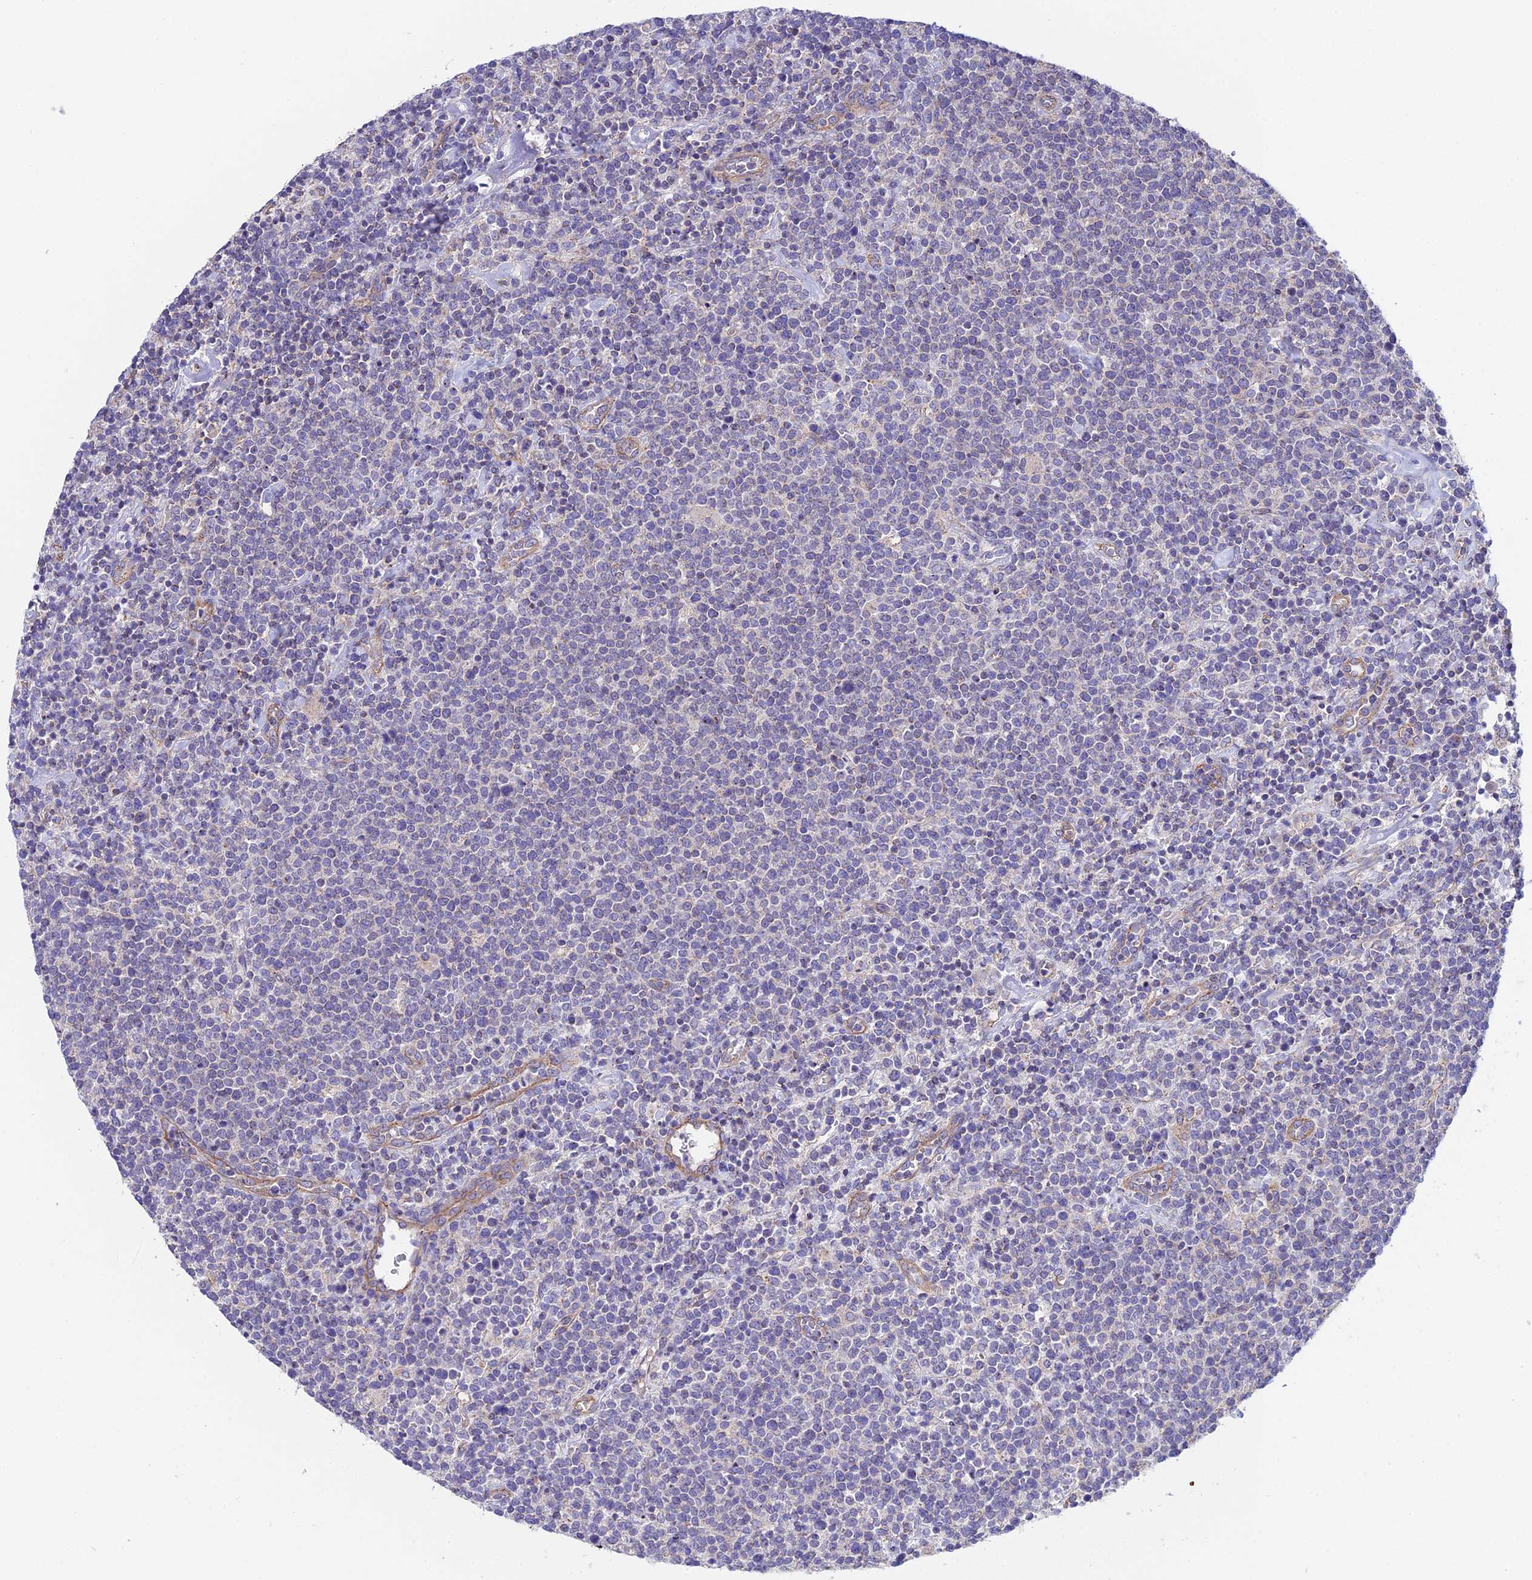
{"staining": {"intensity": "negative", "quantity": "none", "location": "none"}, "tissue": "lymphoma", "cell_type": "Tumor cells", "image_type": "cancer", "snomed": [{"axis": "morphology", "description": "Malignant lymphoma, non-Hodgkin's type, High grade"}, {"axis": "topography", "description": "Lymph node"}], "caption": "Immunohistochemistry of high-grade malignant lymphoma, non-Hodgkin's type reveals no staining in tumor cells. (Stains: DAB (3,3'-diaminobenzidine) IHC with hematoxylin counter stain, Microscopy: brightfield microscopy at high magnification).", "gene": "QRFP", "patient": {"sex": "male", "age": 61}}